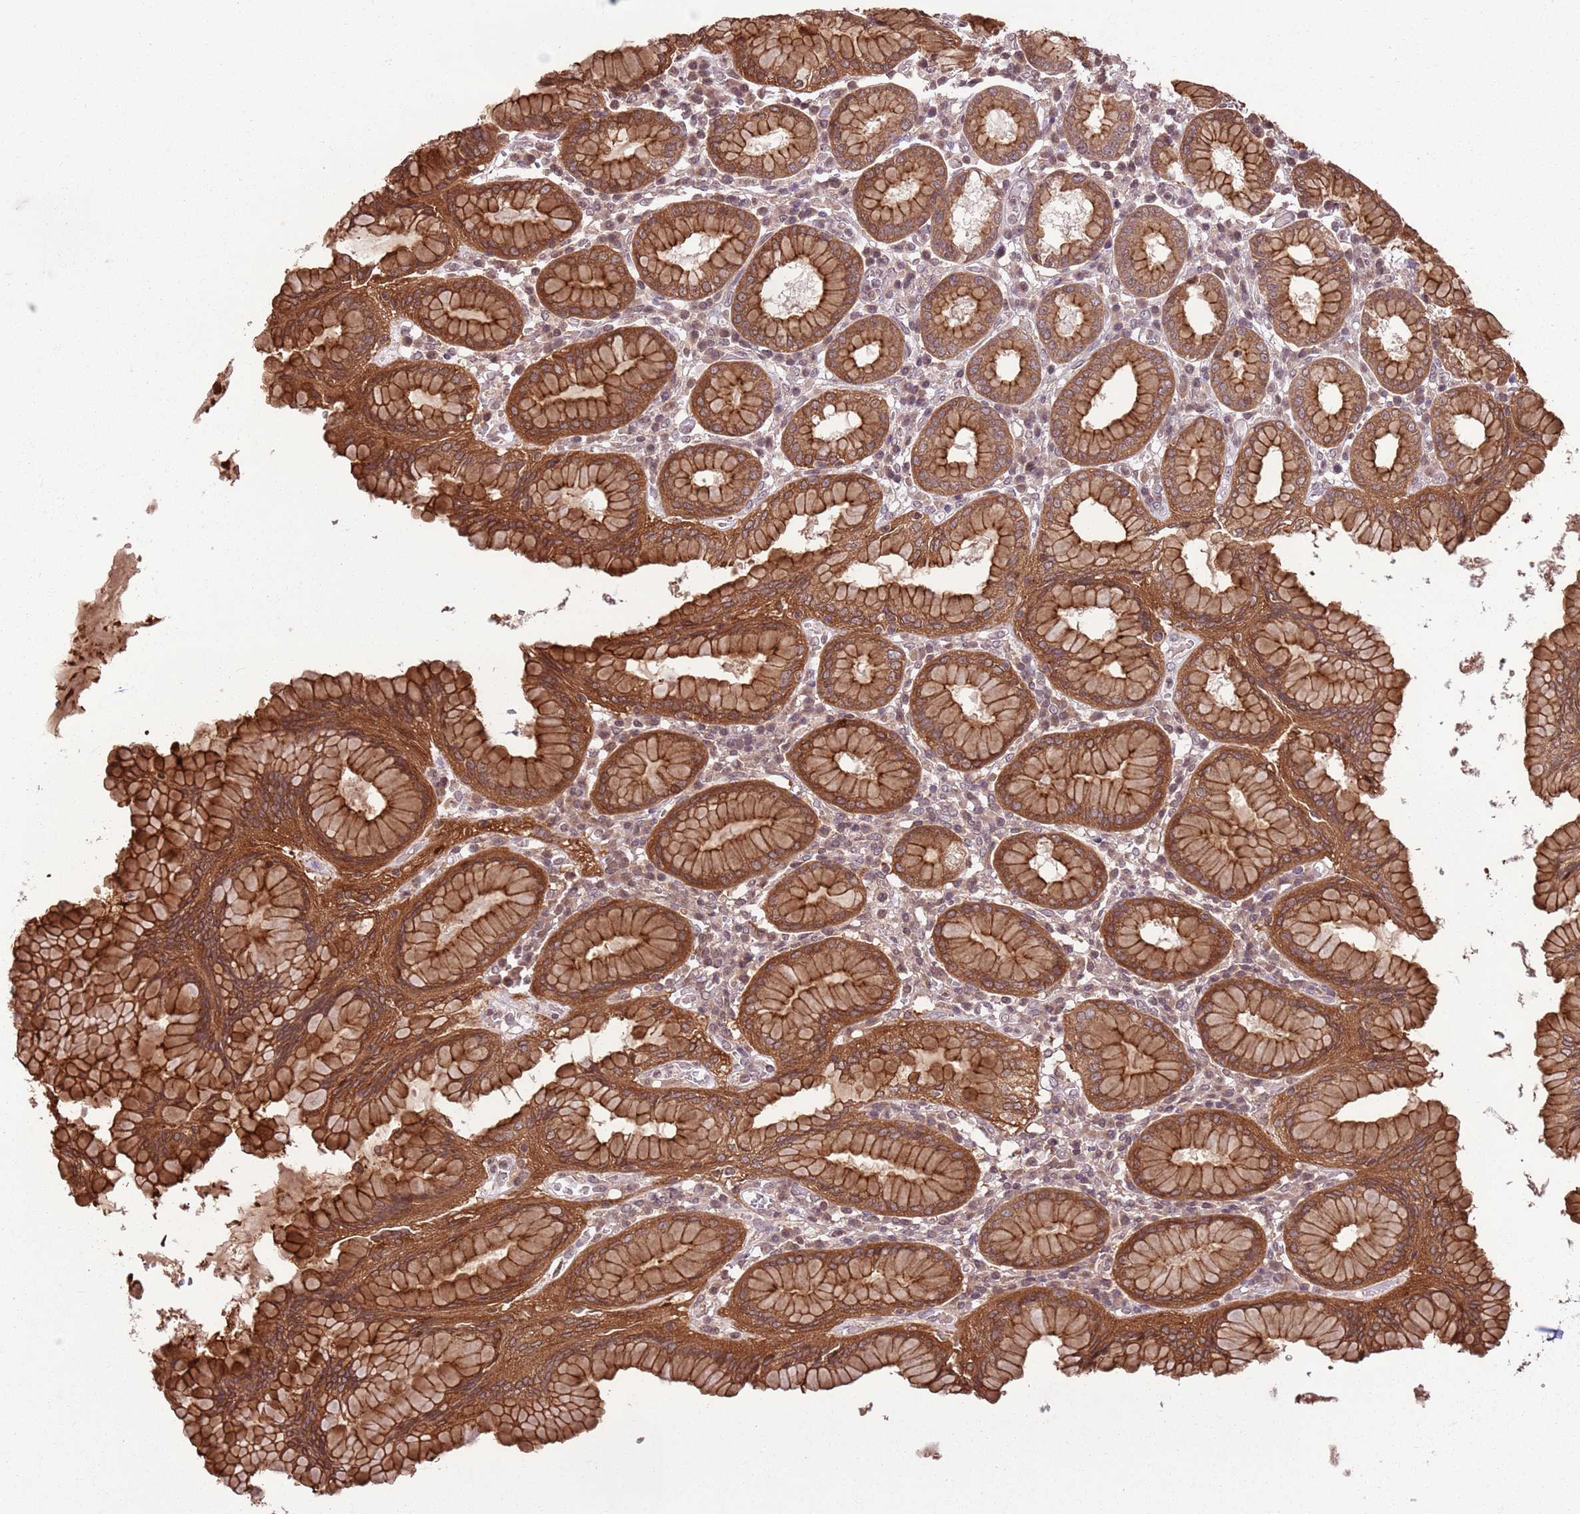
{"staining": {"intensity": "strong", "quantity": ">75%", "location": "cytoplasmic/membranous"}, "tissue": "stomach", "cell_type": "Glandular cells", "image_type": "normal", "snomed": [{"axis": "morphology", "description": "Normal tissue, NOS"}, {"axis": "topography", "description": "Stomach"}, {"axis": "topography", "description": "Stomach, lower"}], "caption": "A micrograph of stomach stained for a protein shows strong cytoplasmic/membranous brown staining in glandular cells. (DAB = brown stain, brightfield microscopy at high magnification).", "gene": "CAPN9", "patient": {"sex": "female", "age": 56}}